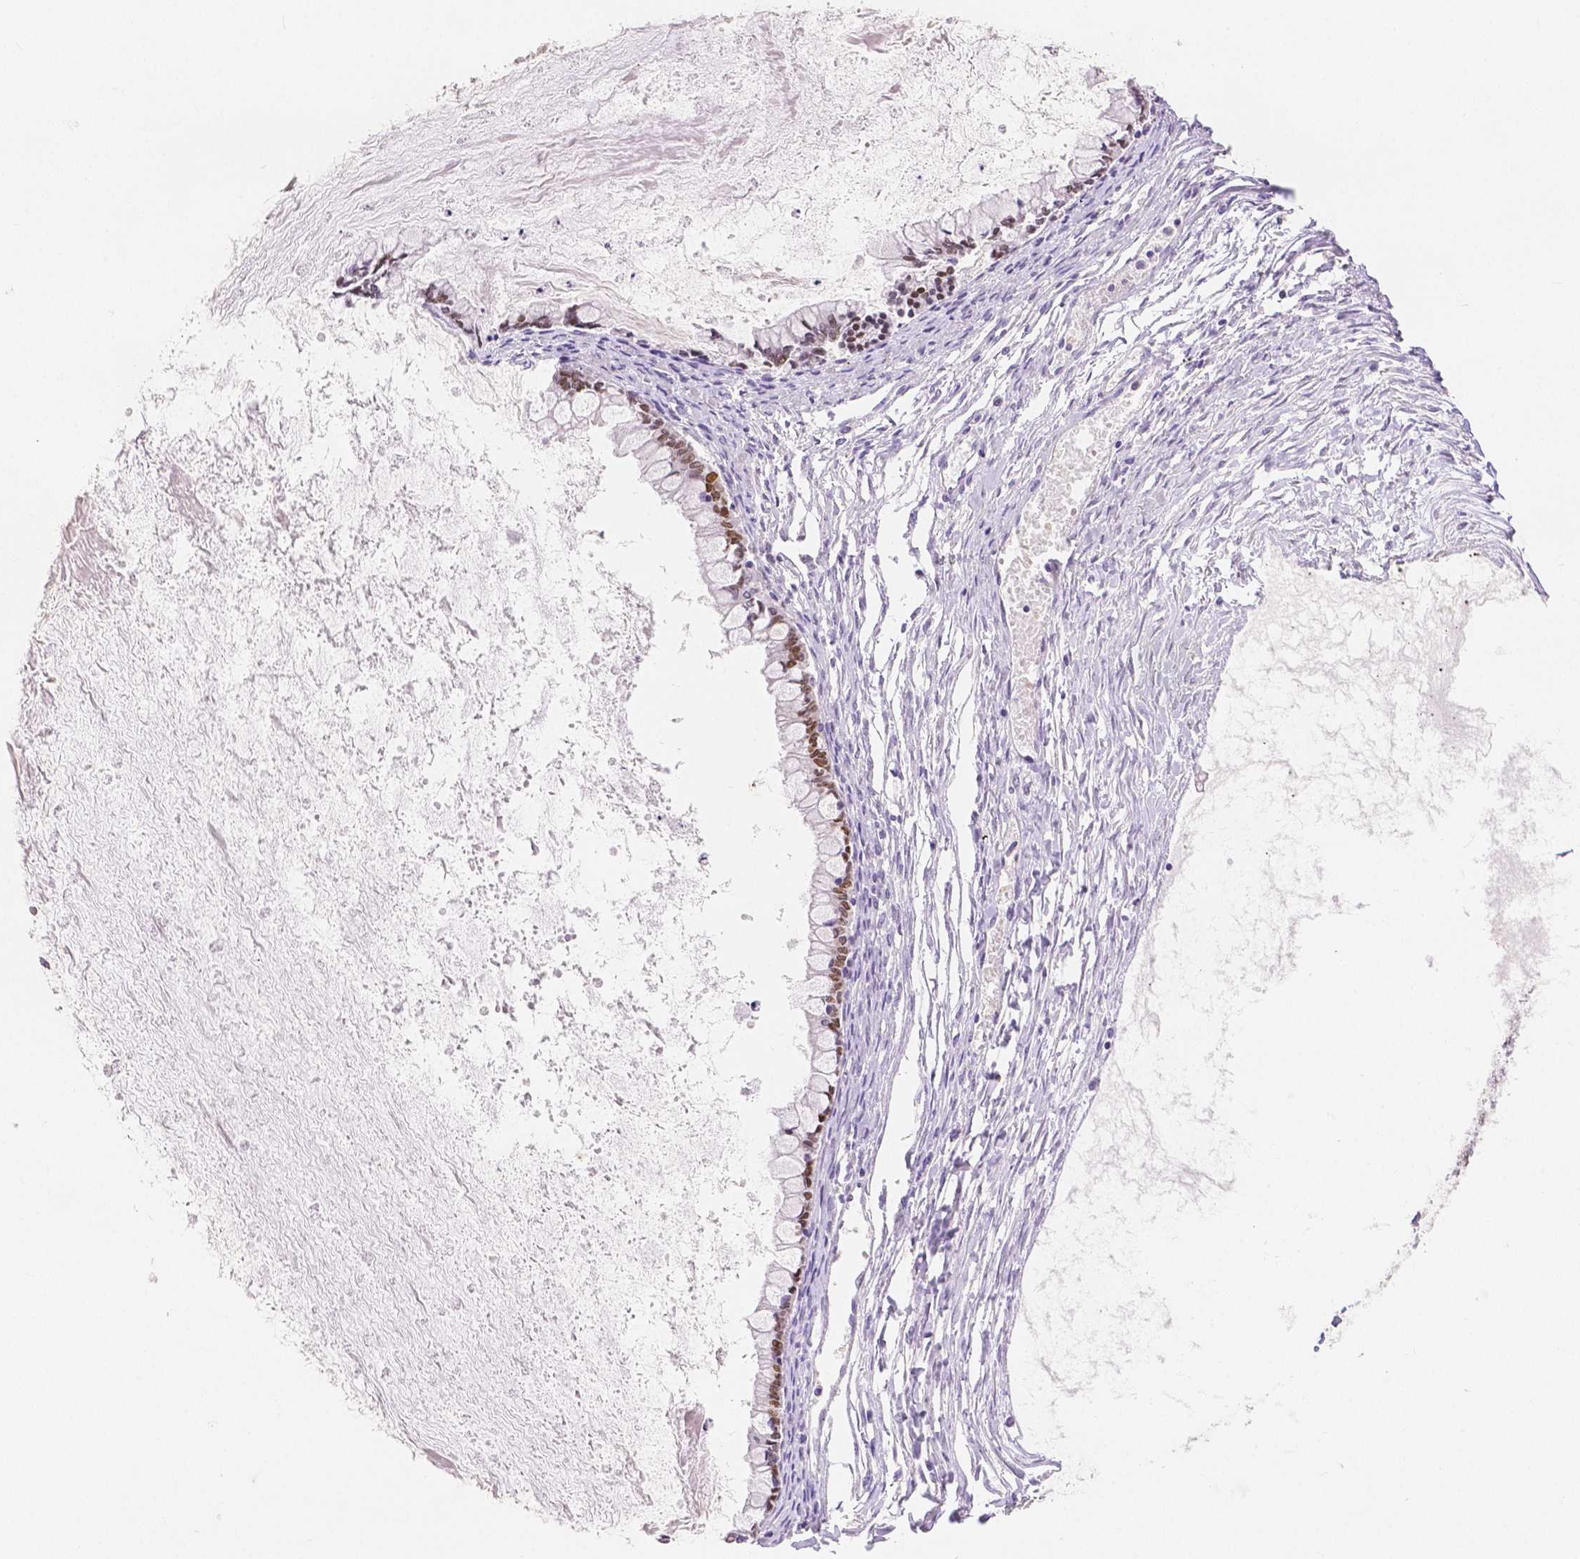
{"staining": {"intensity": "moderate", "quantity": ">75%", "location": "nuclear"}, "tissue": "ovarian cancer", "cell_type": "Tumor cells", "image_type": "cancer", "snomed": [{"axis": "morphology", "description": "Cystadenocarcinoma, mucinous, NOS"}, {"axis": "topography", "description": "Ovary"}], "caption": "DAB immunohistochemical staining of human ovarian cancer shows moderate nuclear protein positivity in about >75% of tumor cells.", "gene": "HNF1B", "patient": {"sex": "female", "age": 67}}